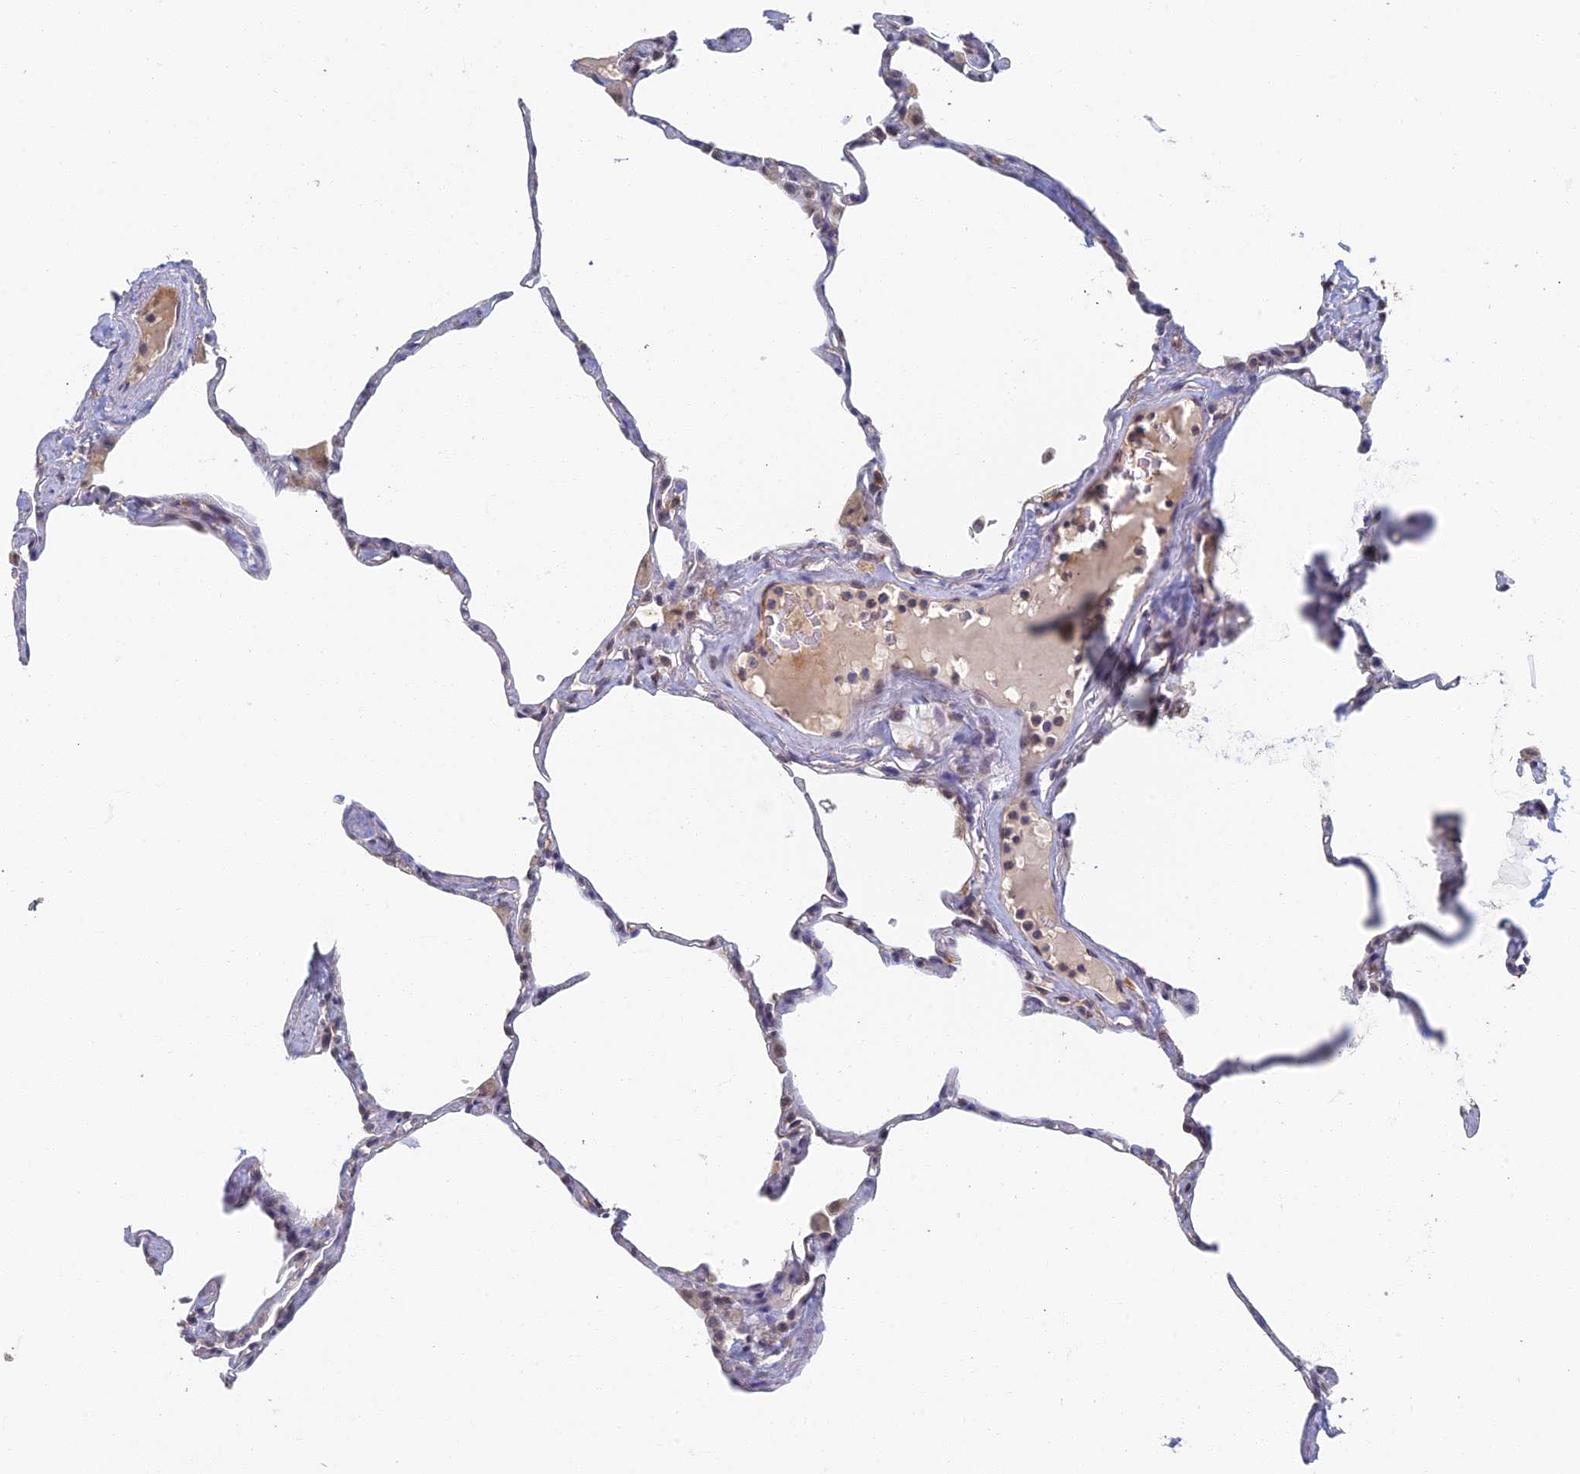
{"staining": {"intensity": "negative", "quantity": "none", "location": "none"}, "tissue": "lung", "cell_type": "Alveolar cells", "image_type": "normal", "snomed": [{"axis": "morphology", "description": "Normal tissue, NOS"}, {"axis": "topography", "description": "Lung"}], "caption": "Human lung stained for a protein using IHC shows no staining in alveolar cells.", "gene": "GPATCH1", "patient": {"sex": "male", "age": 65}}